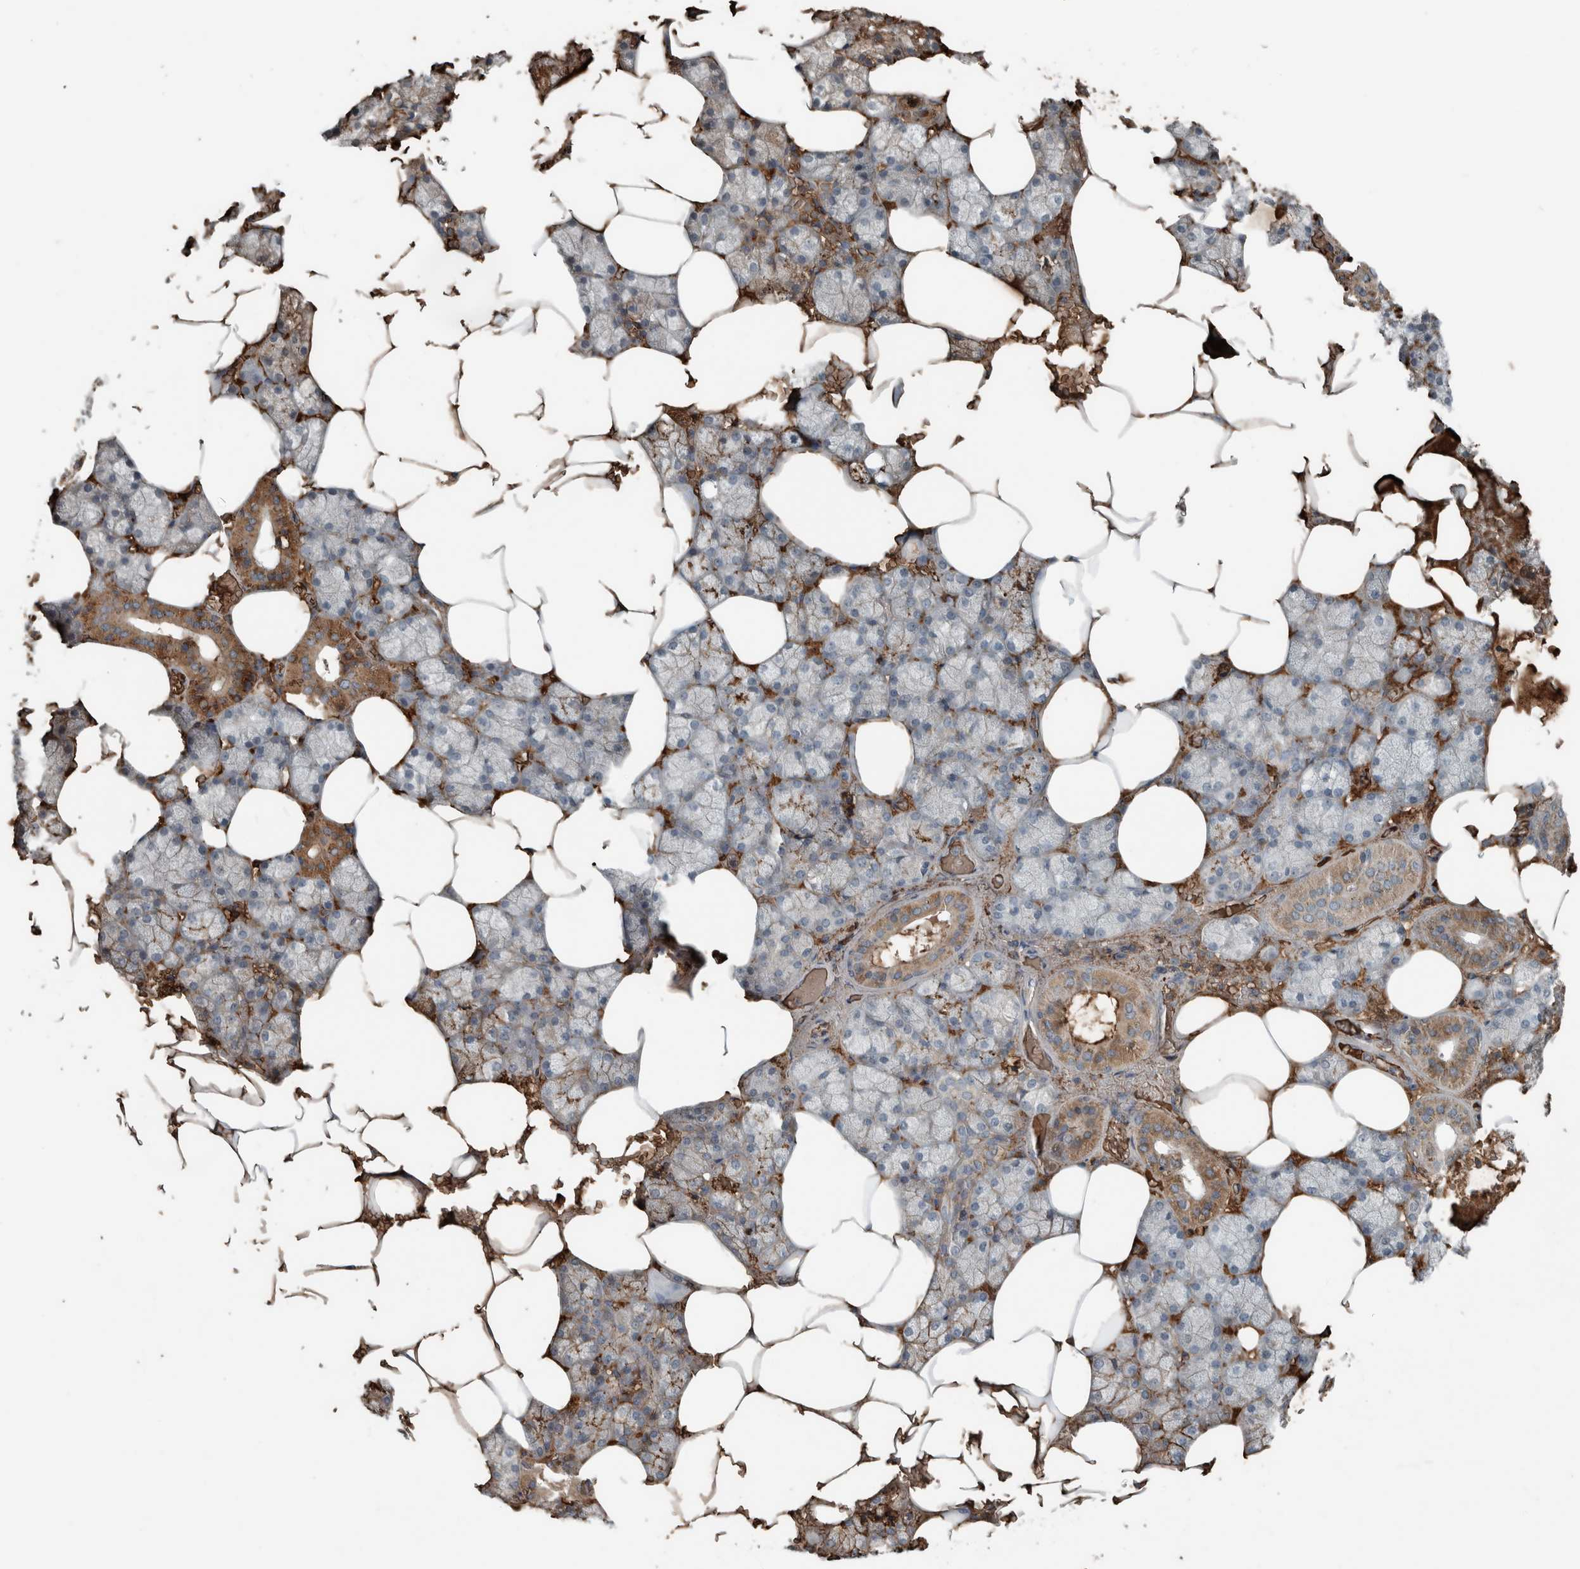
{"staining": {"intensity": "moderate", "quantity": "25%-75%", "location": "cytoplasmic/membranous"}, "tissue": "salivary gland", "cell_type": "Glandular cells", "image_type": "normal", "snomed": [{"axis": "morphology", "description": "Normal tissue, NOS"}, {"axis": "topography", "description": "Salivary gland"}], "caption": "Immunohistochemistry image of normal salivary gland: salivary gland stained using immunohistochemistry reveals medium levels of moderate protein expression localized specifically in the cytoplasmic/membranous of glandular cells, appearing as a cytoplasmic/membranous brown color.", "gene": "USP34", "patient": {"sex": "male", "age": 62}}